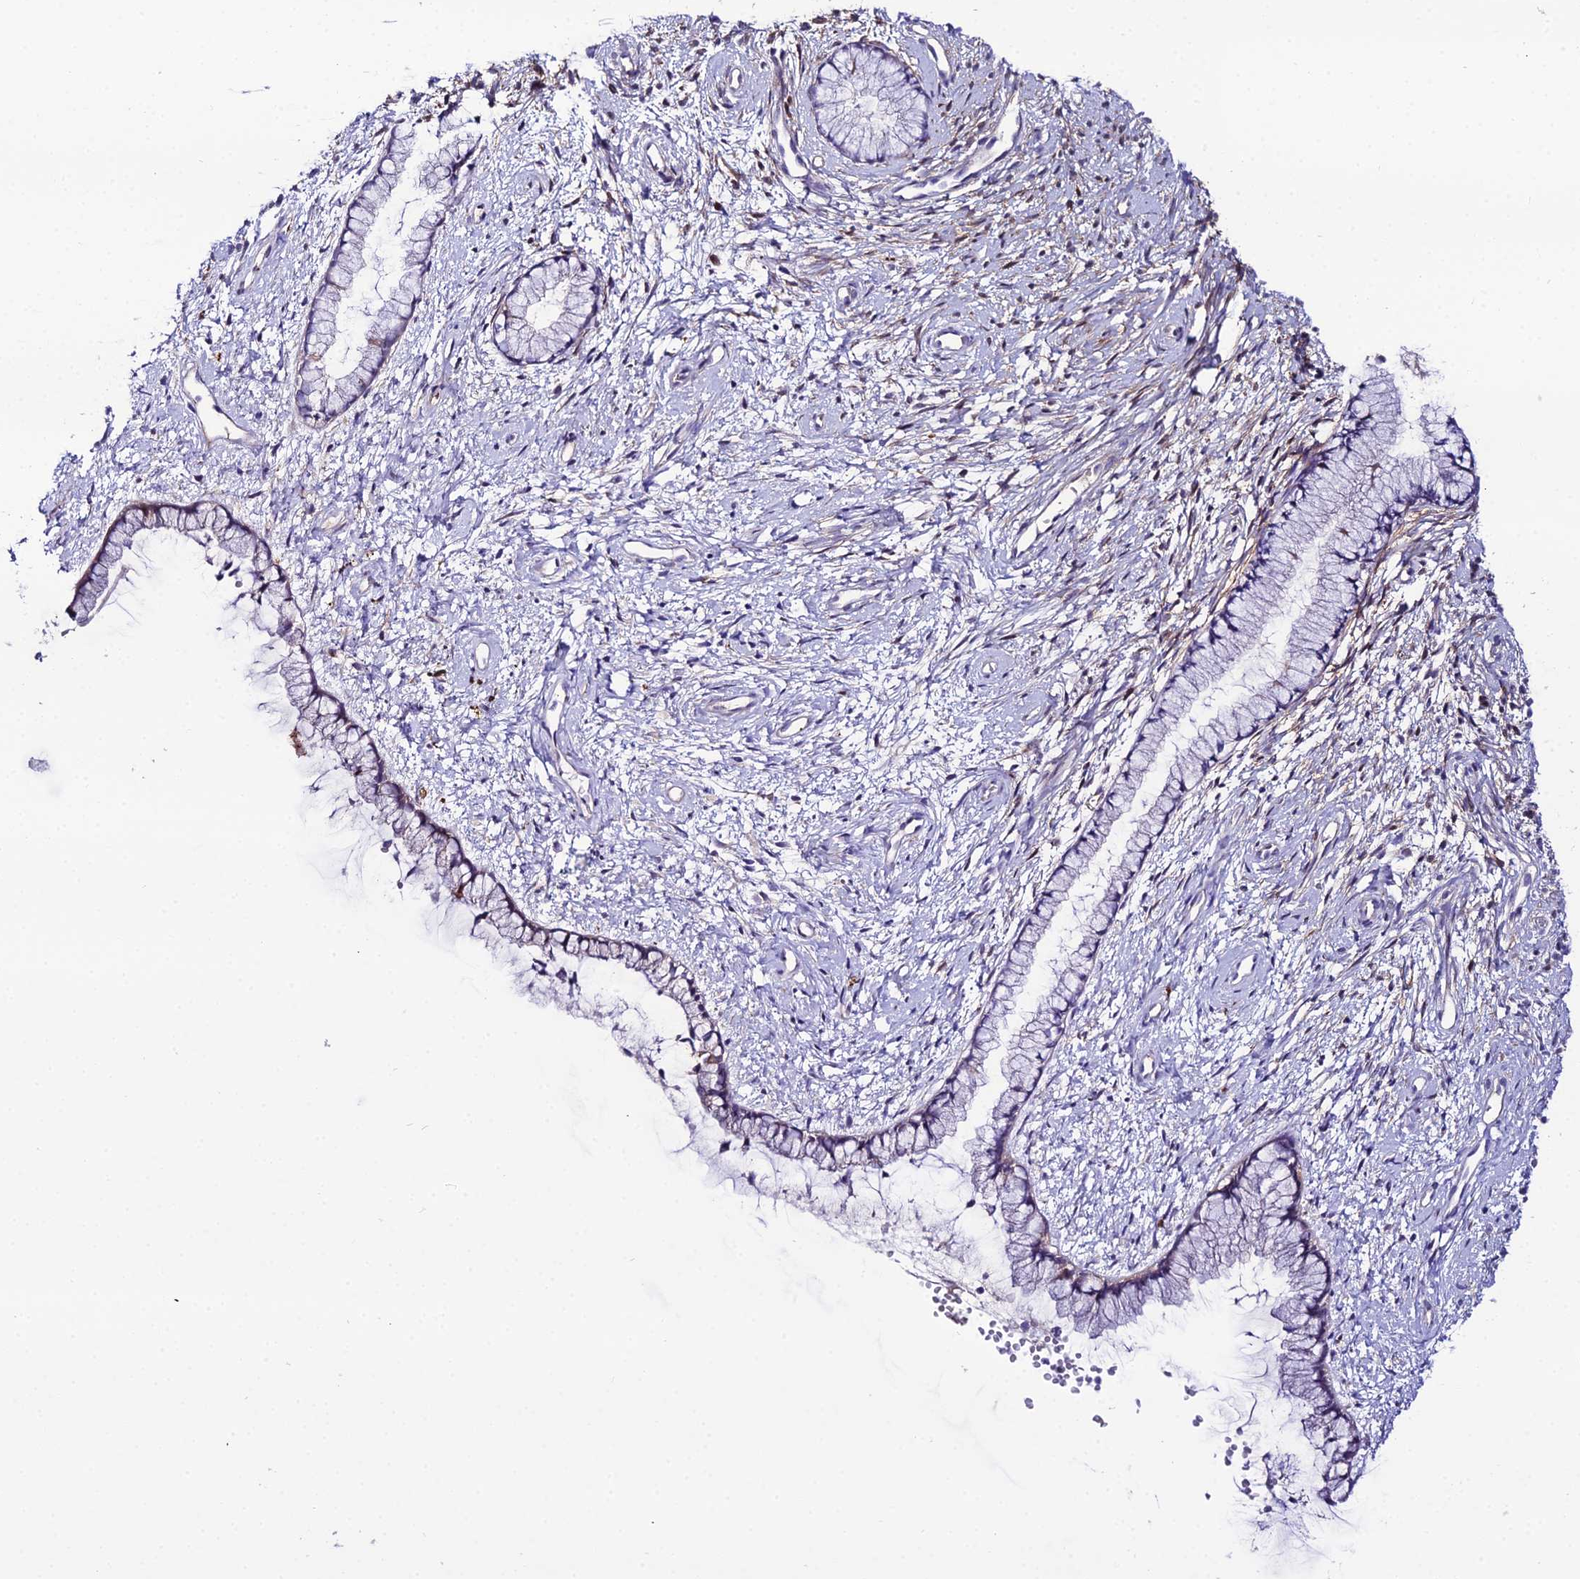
{"staining": {"intensity": "negative", "quantity": "none", "location": "none"}, "tissue": "cervix", "cell_type": "Glandular cells", "image_type": "normal", "snomed": [{"axis": "morphology", "description": "Normal tissue, NOS"}, {"axis": "topography", "description": "Cervix"}], "caption": "This is a micrograph of IHC staining of normal cervix, which shows no staining in glandular cells. (Stains: DAB immunohistochemistry (IHC) with hematoxylin counter stain, Microscopy: brightfield microscopy at high magnification).", "gene": "MB21D2", "patient": {"sex": "female", "age": 57}}